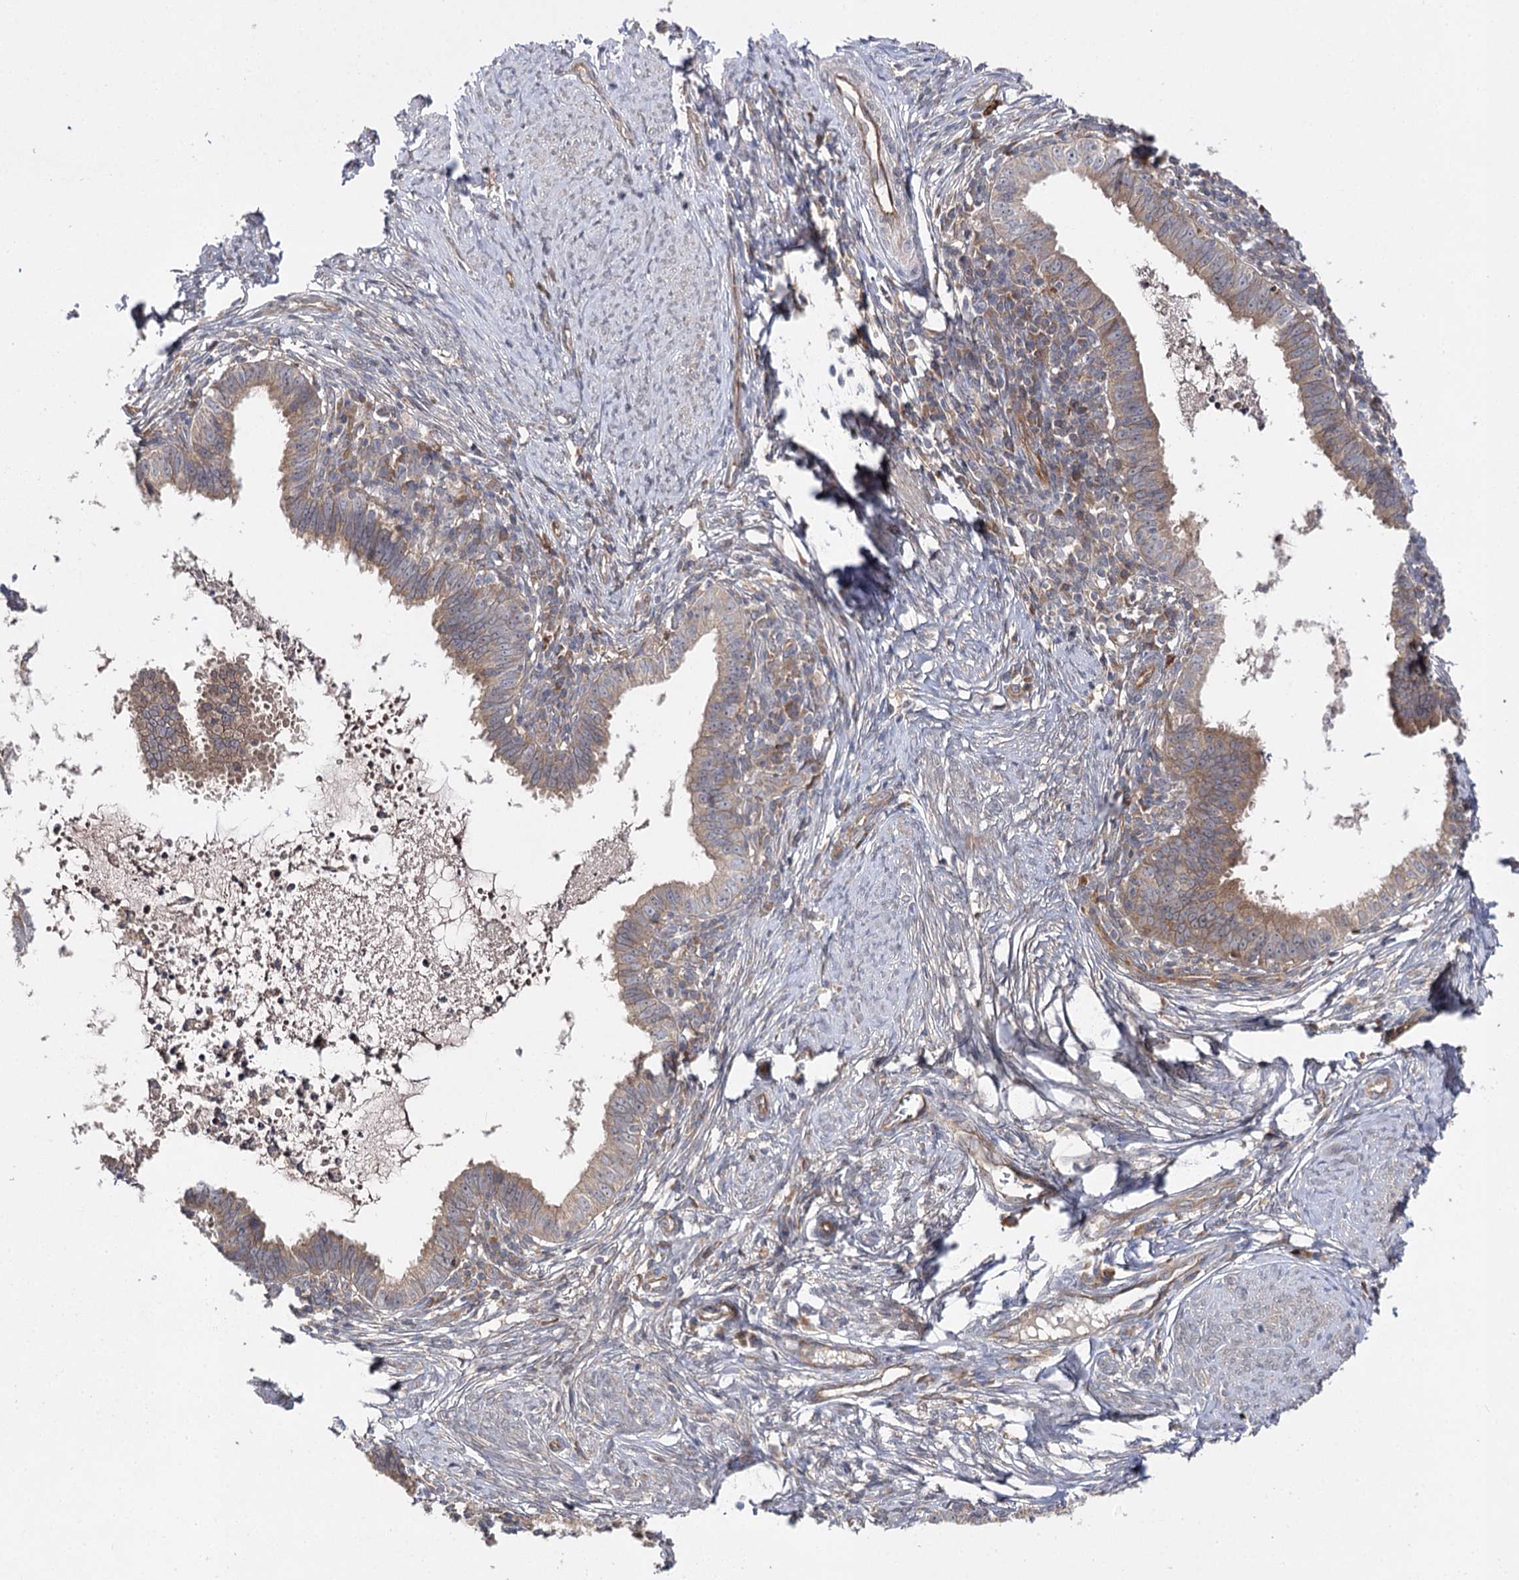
{"staining": {"intensity": "strong", "quantity": "25%-75%", "location": "cytoplasmic/membranous"}, "tissue": "cervical cancer", "cell_type": "Tumor cells", "image_type": "cancer", "snomed": [{"axis": "morphology", "description": "Adenocarcinoma, NOS"}, {"axis": "topography", "description": "Cervix"}], "caption": "A high-resolution micrograph shows immunohistochemistry (IHC) staining of adenocarcinoma (cervical), which reveals strong cytoplasmic/membranous staining in about 25%-75% of tumor cells.", "gene": "BCR", "patient": {"sex": "female", "age": 36}}